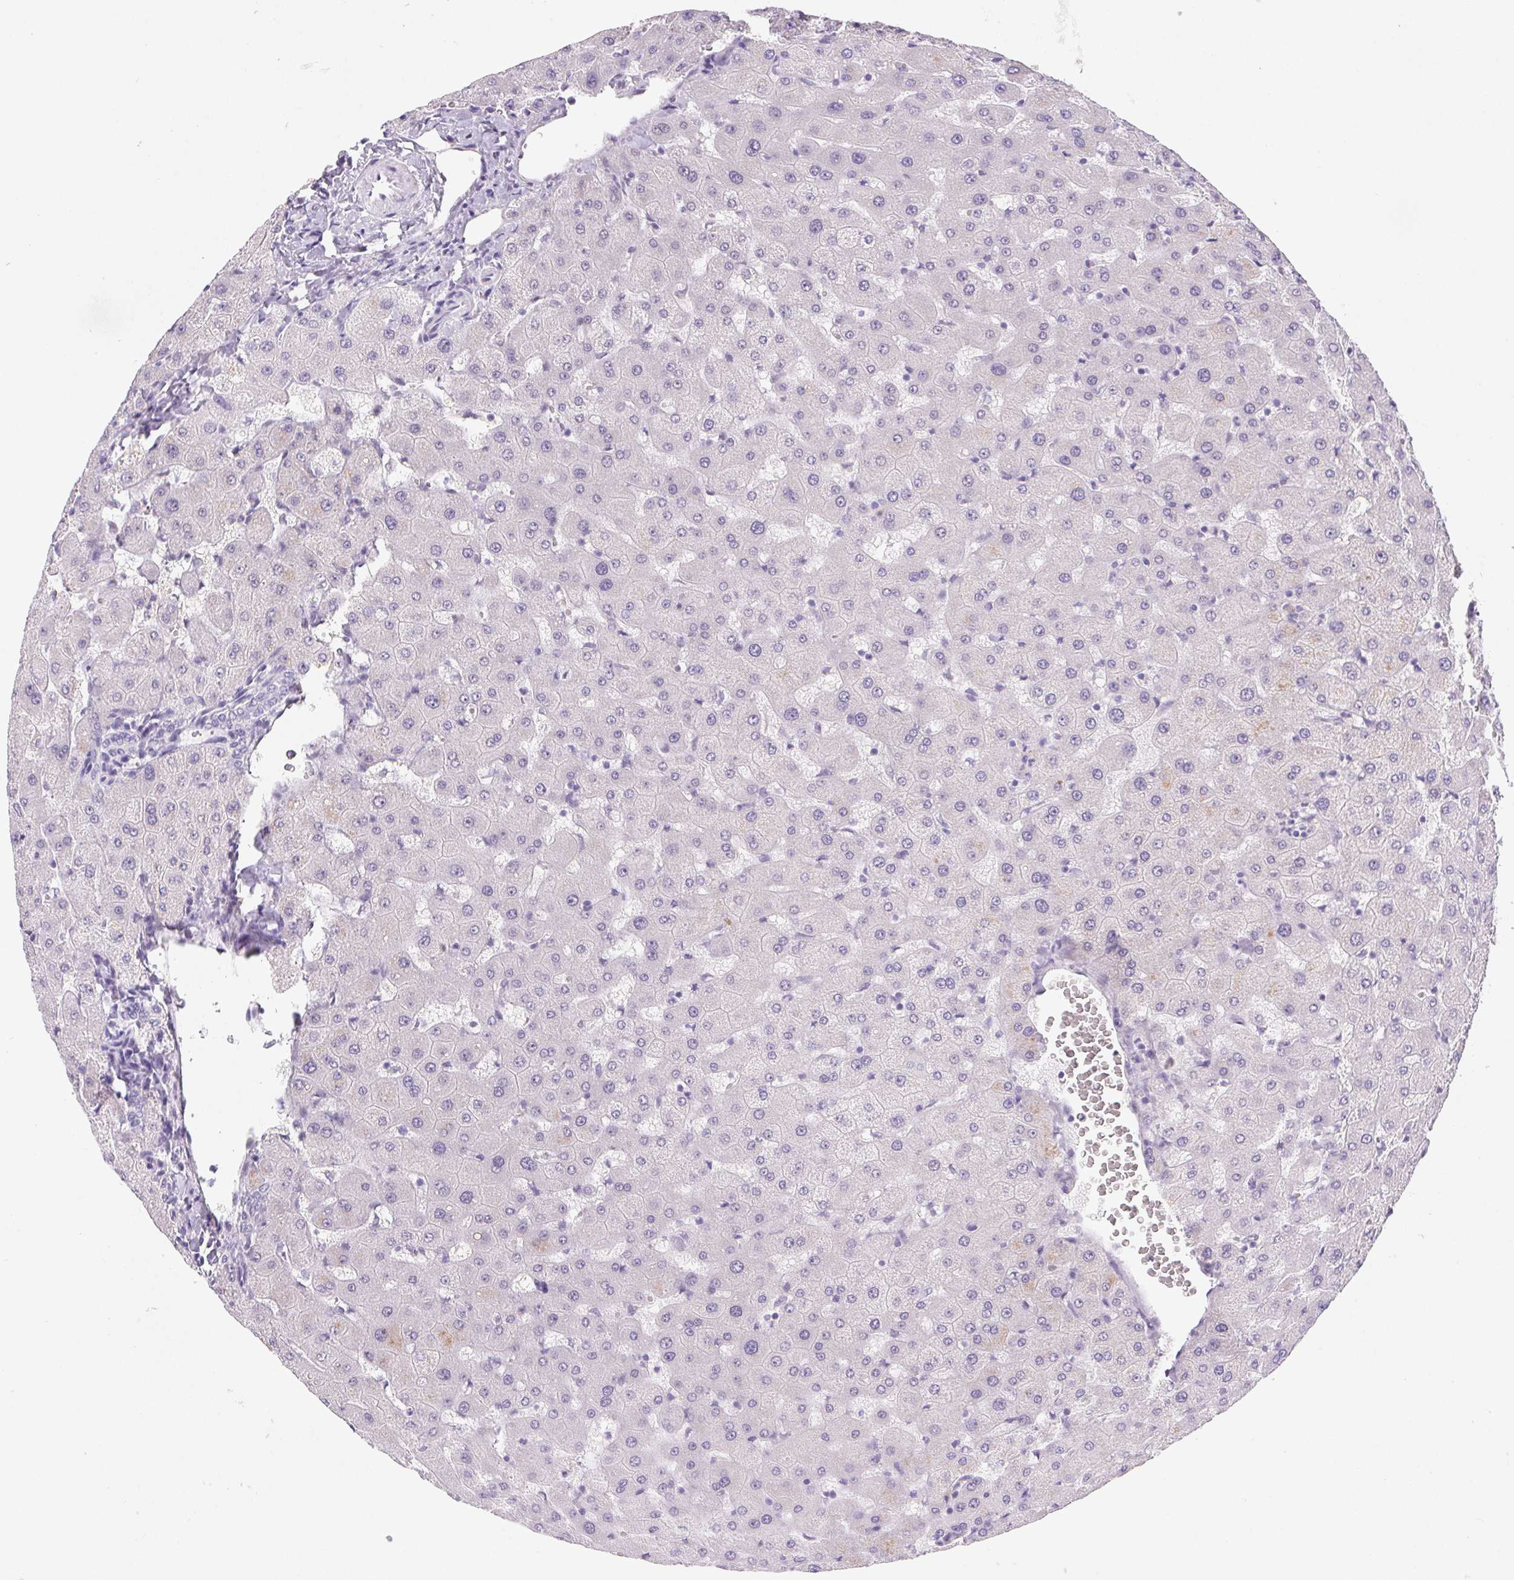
{"staining": {"intensity": "negative", "quantity": "none", "location": "none"}, "tissue": "liver", "cell_type": "Cholangiocytes", "image_type": "normal", "snomed": [{"axis": "morphology", "description": "Normal tissue, NOS"}, {"axis": "topography", "description": "Liver"}], "caption": "The immunohistochemistry photomicrograph has no significant staining in cholangiocytes of liver. The staining is performed using DAB brown chromogen with nuclei counter-stained in using hematoxylin.", "gene": "DPPA5", "patient": {"sex": "female", "age": 63}}